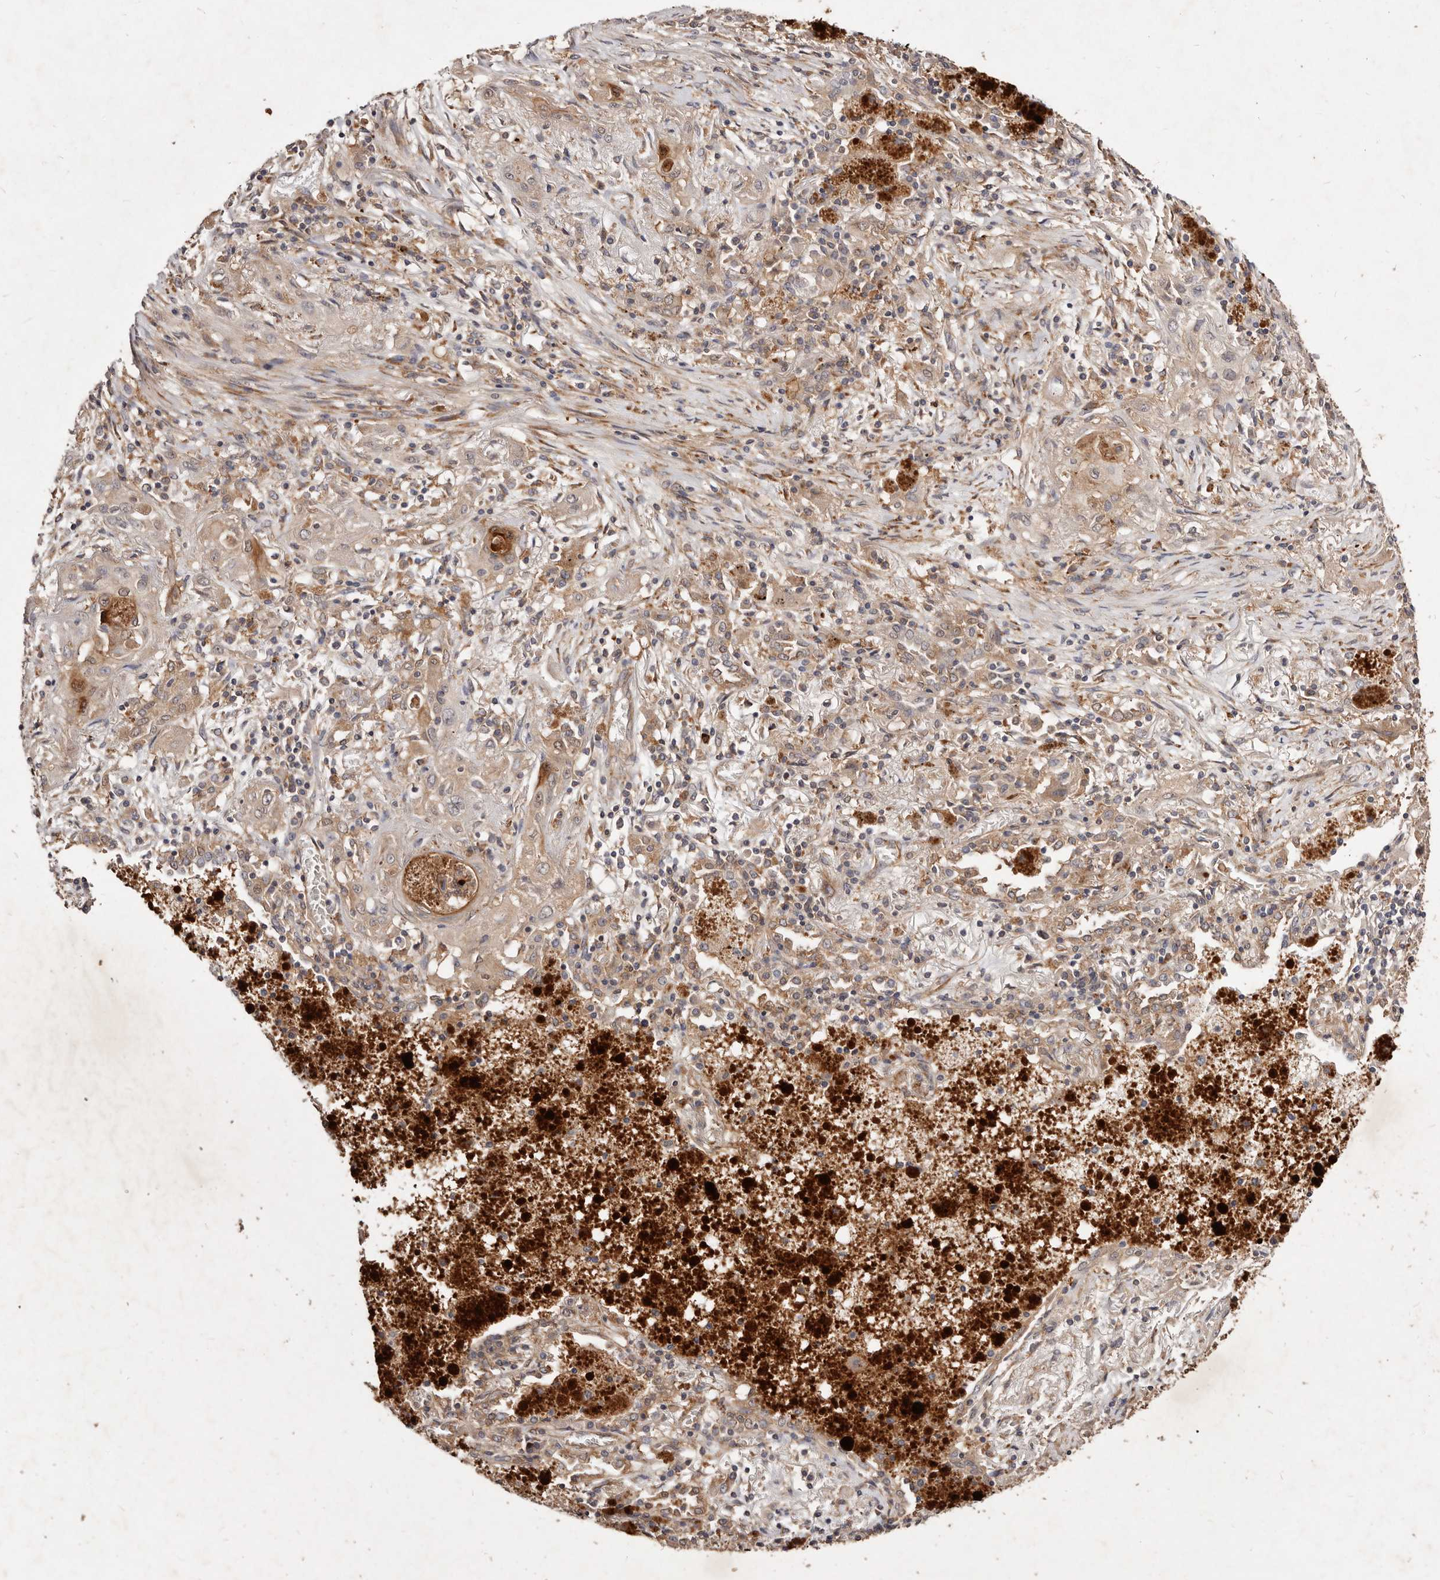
{"staining": {"intensity": "weak", "quantity": "25%-75%", "location": "cytoplasmic/membranous"}, "tissue": "lung cancer", "cell_type": "Tumor cells", "image_type": "cancer", "snomed": [{"axis": "morphology", "description": "Squamous cell carcinoma, NOS"}, {"axis": "topography", "description": "Lung"}], "caption": "Immunohistochemical staining of human lung cancer (squamous cell carcinoma) exhibits low levels of weak cytoplasmic/membranous protein positivity in approximately 25%-75% of tumor cells.", "gene": "CCL14", "patient": {"sex": "female", "age": 47}}